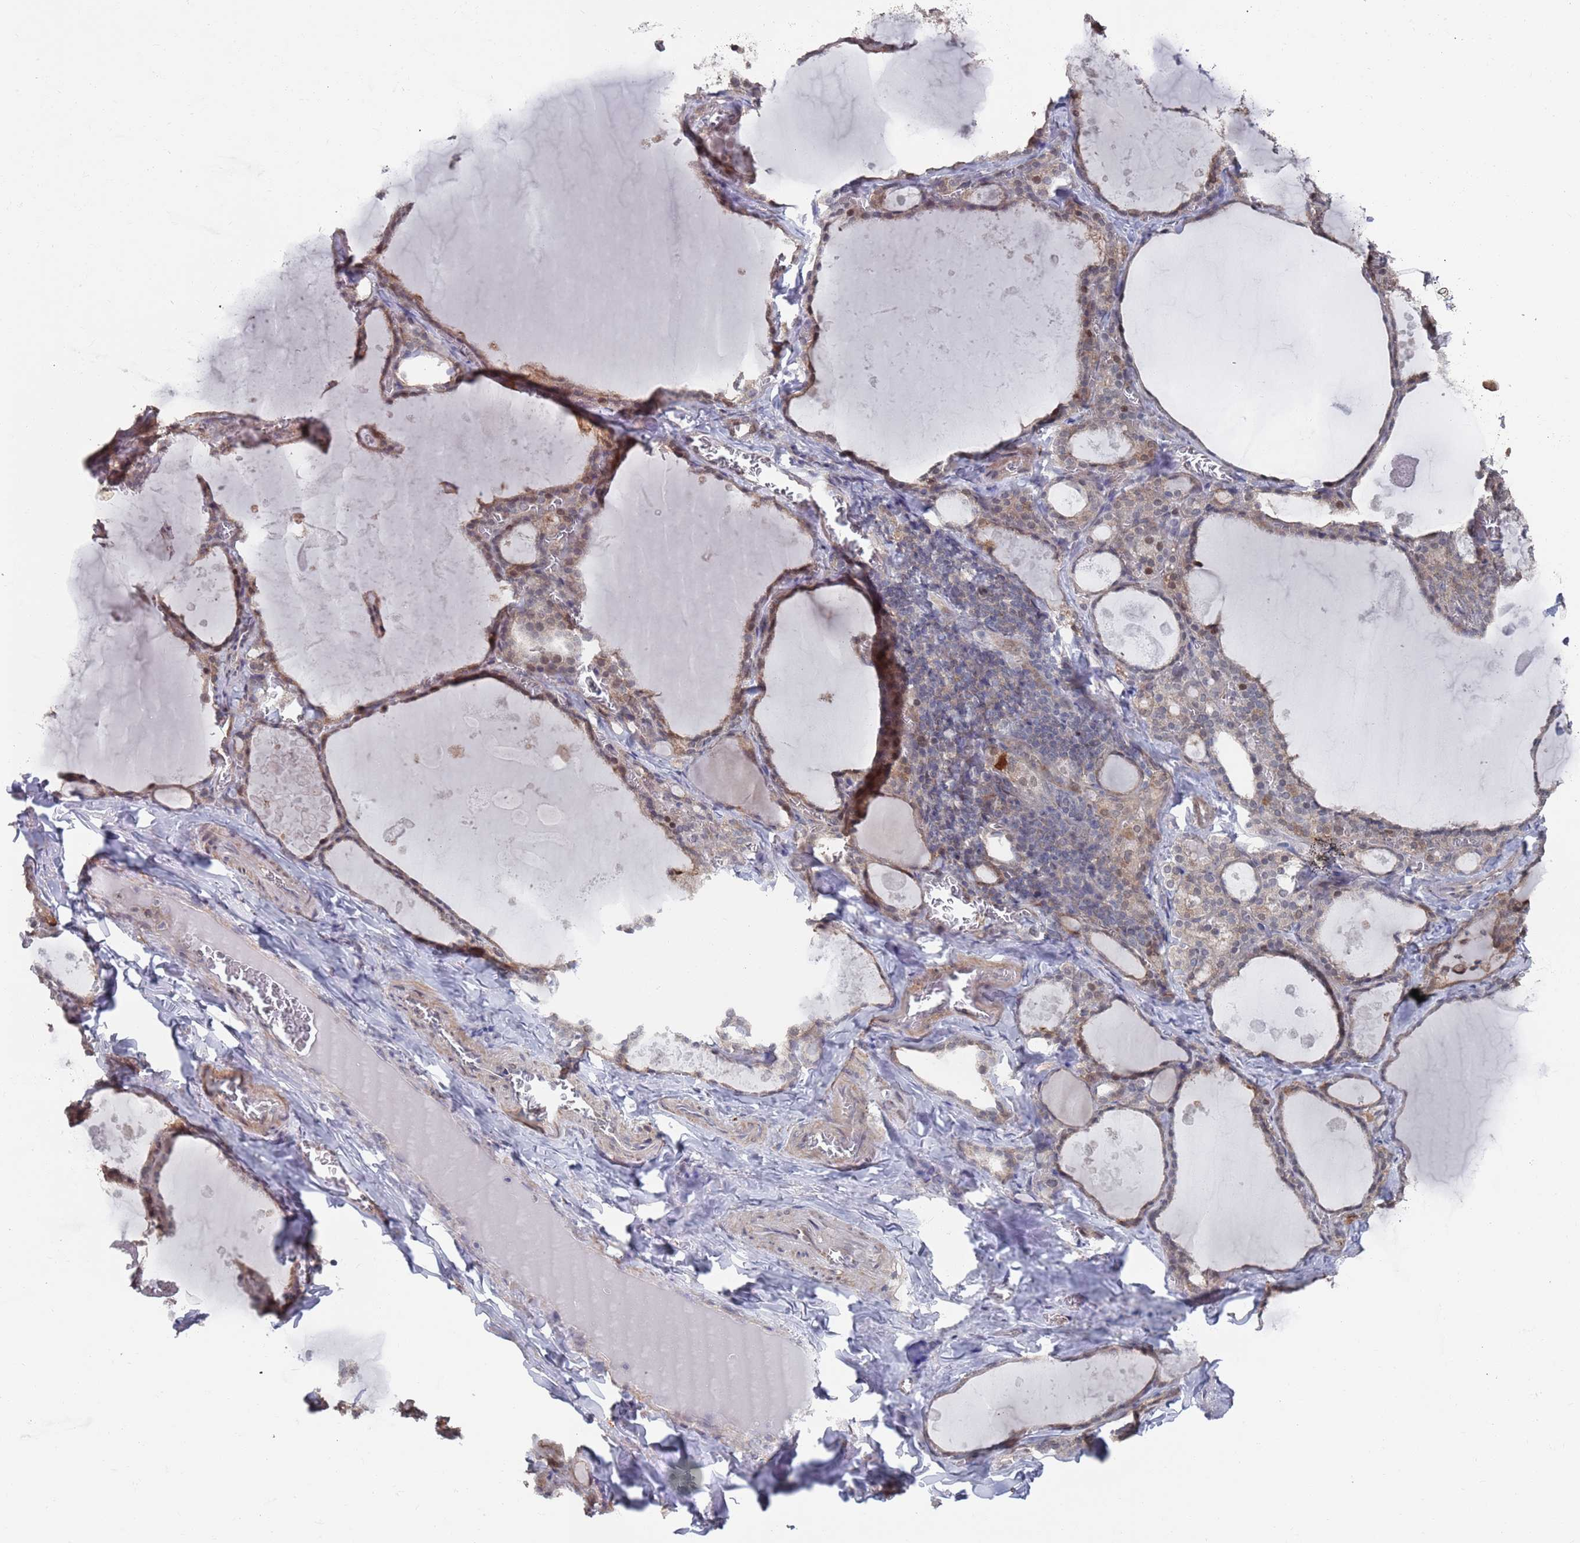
{"staining": {"intensity": "moderate", "quantity": "<25%", "location": "cytoplasmic/membranous"}, "tissue": "thyroid gland", "cell_type": "Glandular cells", "image_type": "normal", "snomed": [{"axis": "morphology", "description": "Normal tissue, NOS"}, {"axis": "topography", "description": "Thyroid gland"}], "caption": "Glandular cells display moderate cytoplasmic/membranous positivity in approximately <25% of cells in benign thyroid gland. (DAB (3,3'-diaminobenzidine) = brown stain, brightfield microscopy at high magnification).", "gene": "DGKD", "patient": {"sex": "male", "age": 56}}